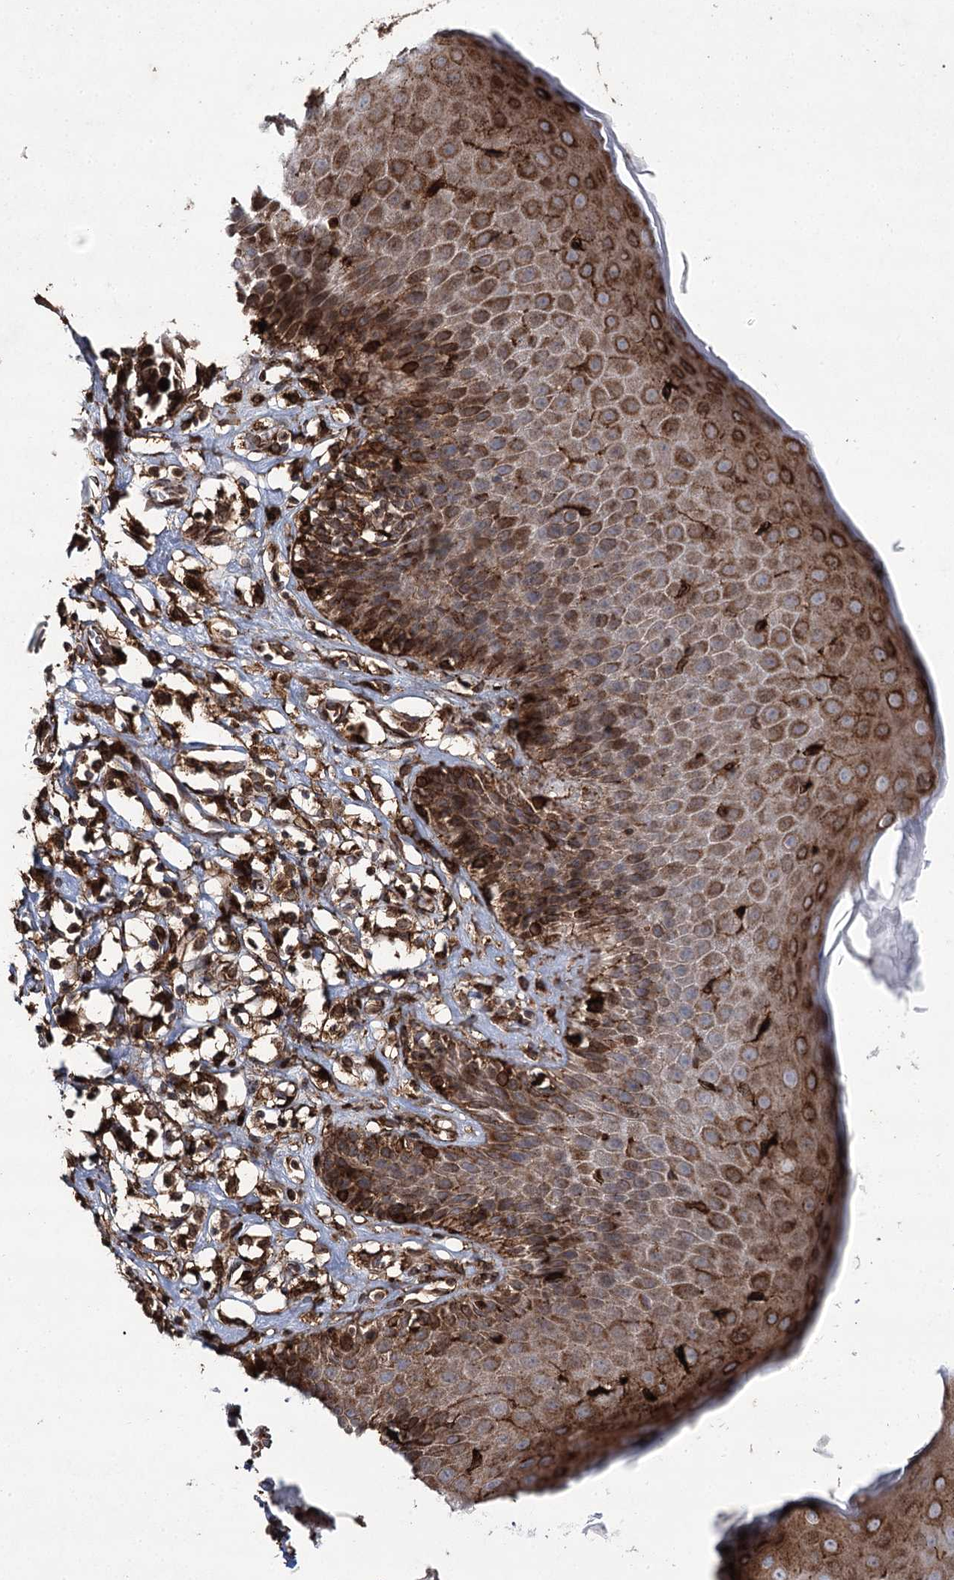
{"staining": {"intensity": "strong", "quantity": "25%-75%", "location": "cytoplasmic/membranous,nuclear"}, "tissue": "skin", "cell_type": "Epidermal cells", "image_type": "normal", "snomed": [{"axis": "morphology", "description": "Normal tissue, NOS"}, {"axis": "topography", "description": "Vulva"}], "caption": "This photomicrograph exhibits IHC staining of unremarkable human skin, with high strong cytoplasmic/membranous,nuclear expression in approximately 25%-75% of epidermal cells.", "gene": "DCUN1D4", "patient": {"sex": "female", "age": 68}}